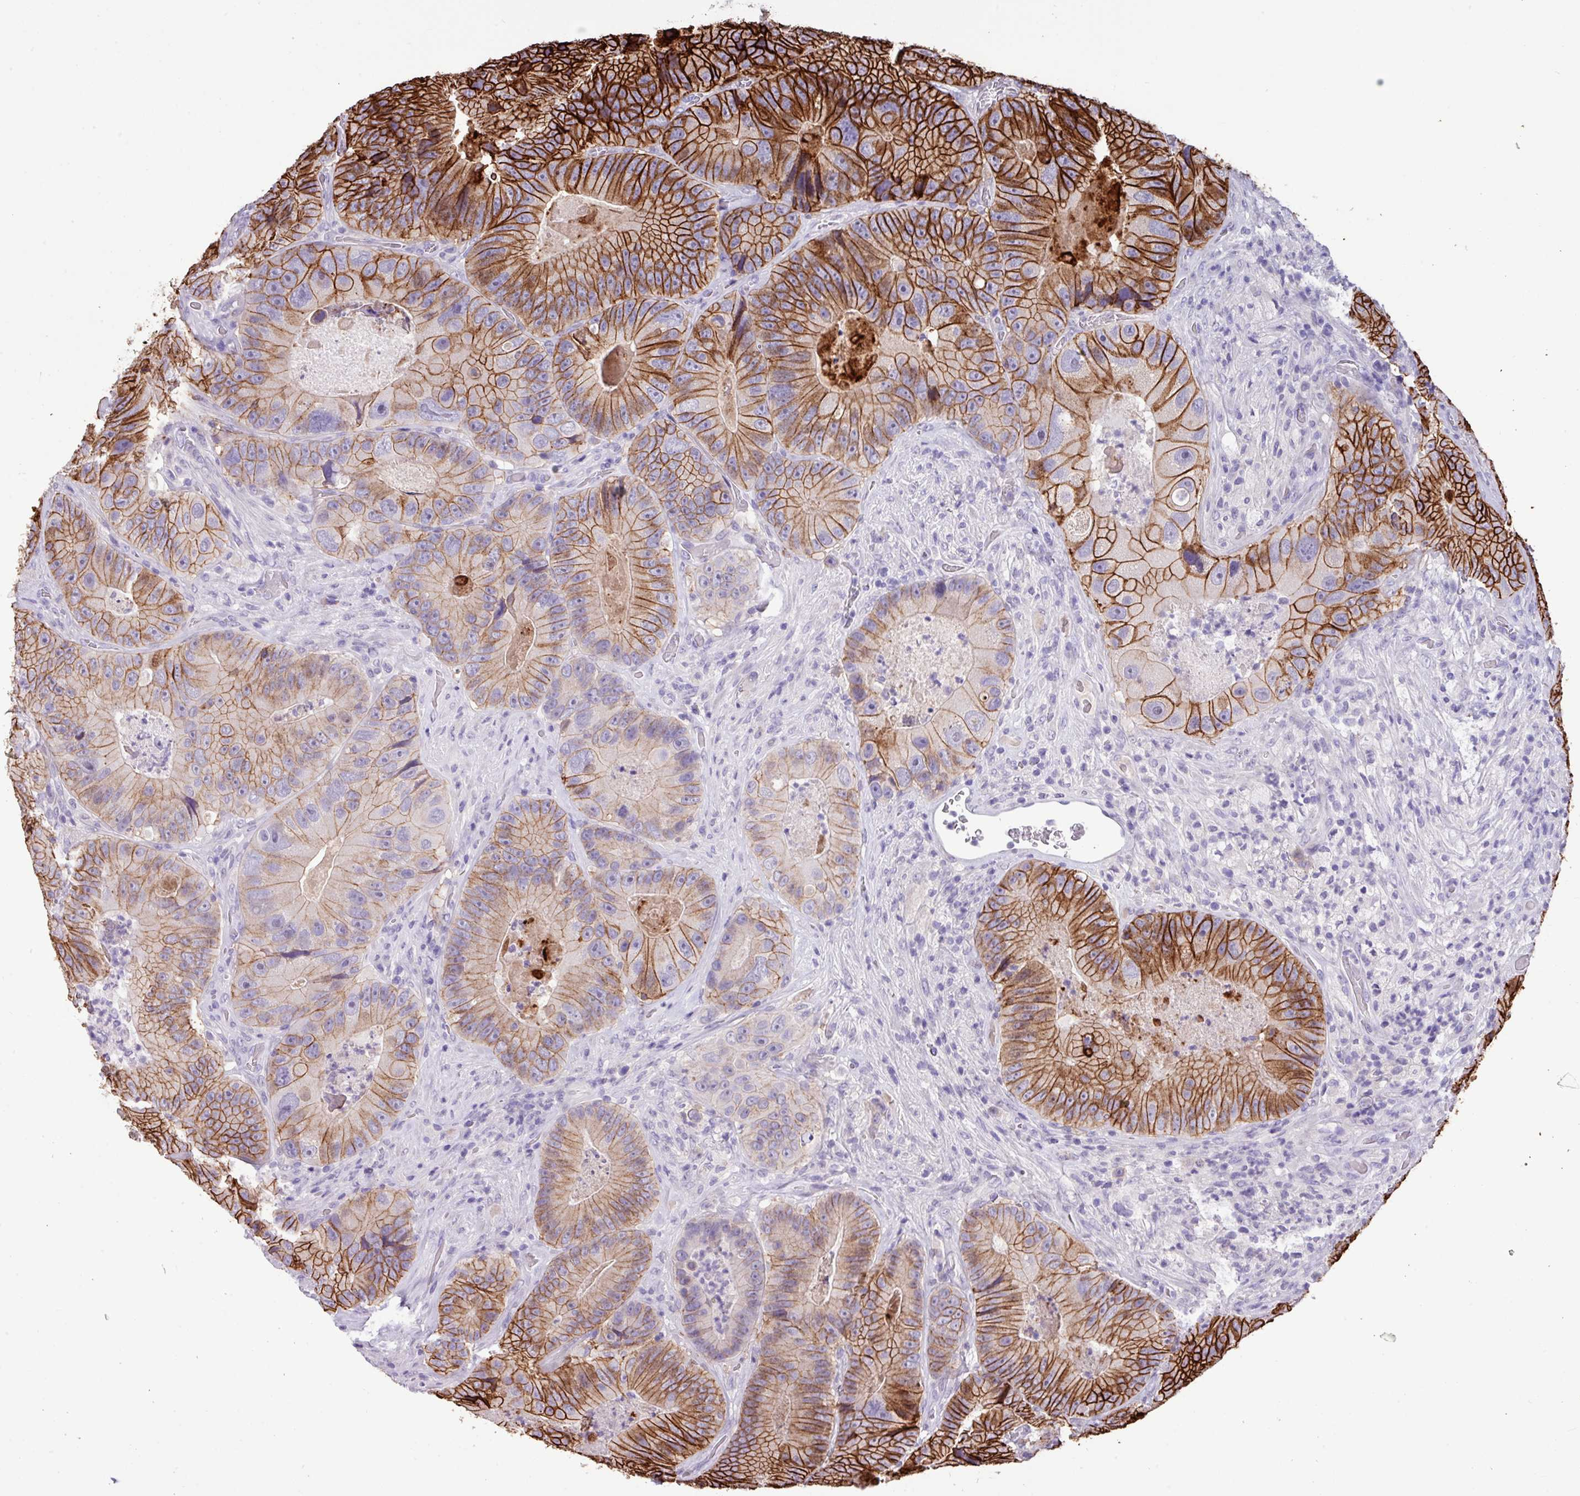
{"staining": {"intensity": "strong", "quantity": ">75%", "location": "cytoplasmic/membranous"}, "tissue": "colorectal cancer", "cell_type": "Tumor cells", "image_type": "cancer", "snomed": [{"axis": "morphology", "description": "Adenocarcinoma, NOS"}, {"axis": "topography", "description": "Colon"}], "caption": "Strong cytoplasmic/membranous protein staining is appreciated in about >75% of tumor cells in colorectal cancer.", "gene": "EPCAM", "patient": {"sex": "female", "age": 86}}